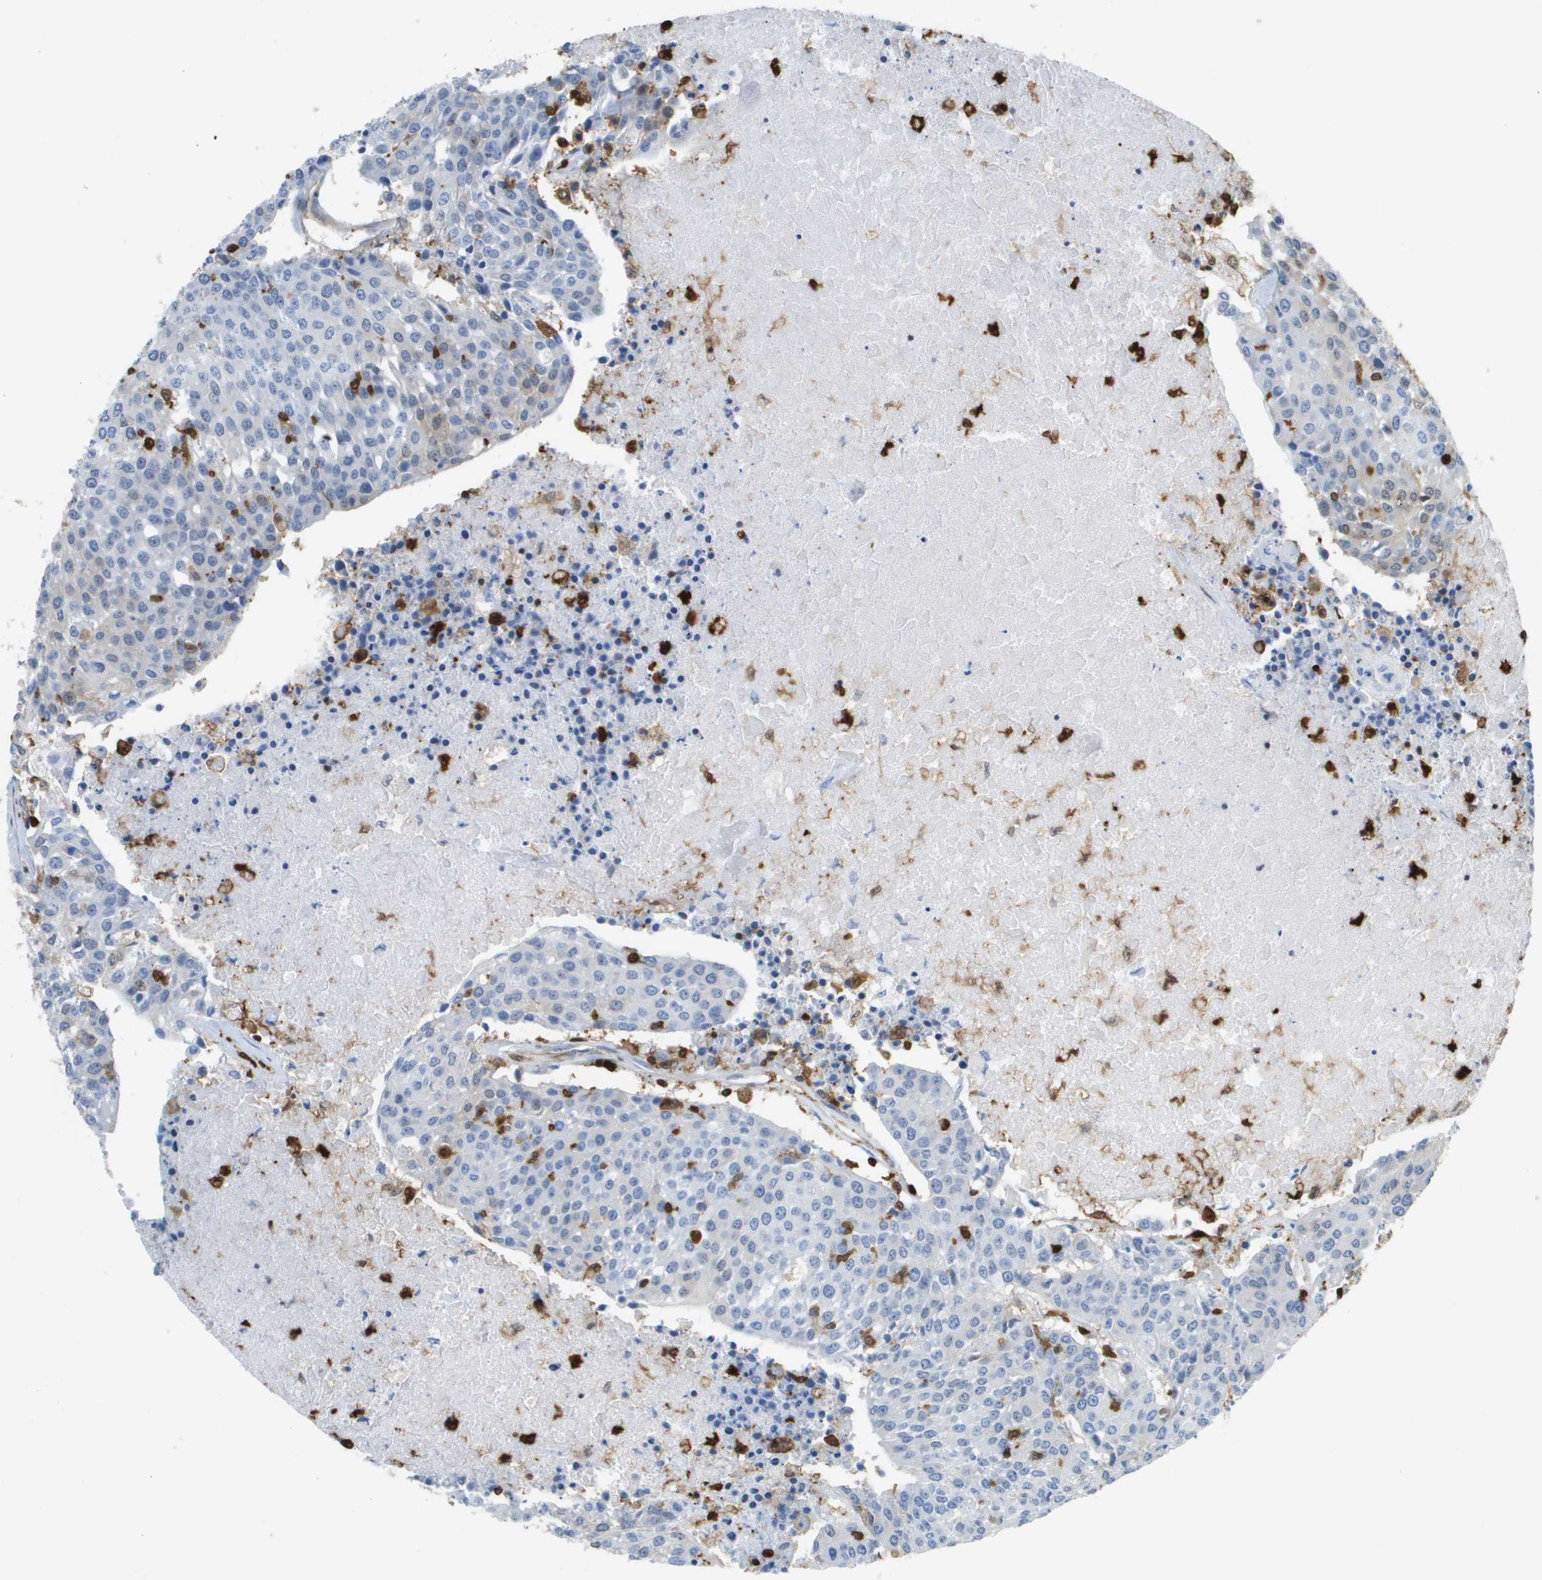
{"staining": {"intensity": "negative", "quantity": "none", "location": "none"}, "tissue": "urothelial cancer", "cell_type": "Tumor cells", "image_type": "cancer", "snomed": [{"axis": "morphology", "description": "Urothelial carcinoma, High grade"}, {"axis": "topography", "description": "Urinary bladder"}], "caption": "Tumor cells show no significant protein positivity in urothelial cancer.", "gene": "DOCK5", "patient": {"sex": "female", "age": 85}}